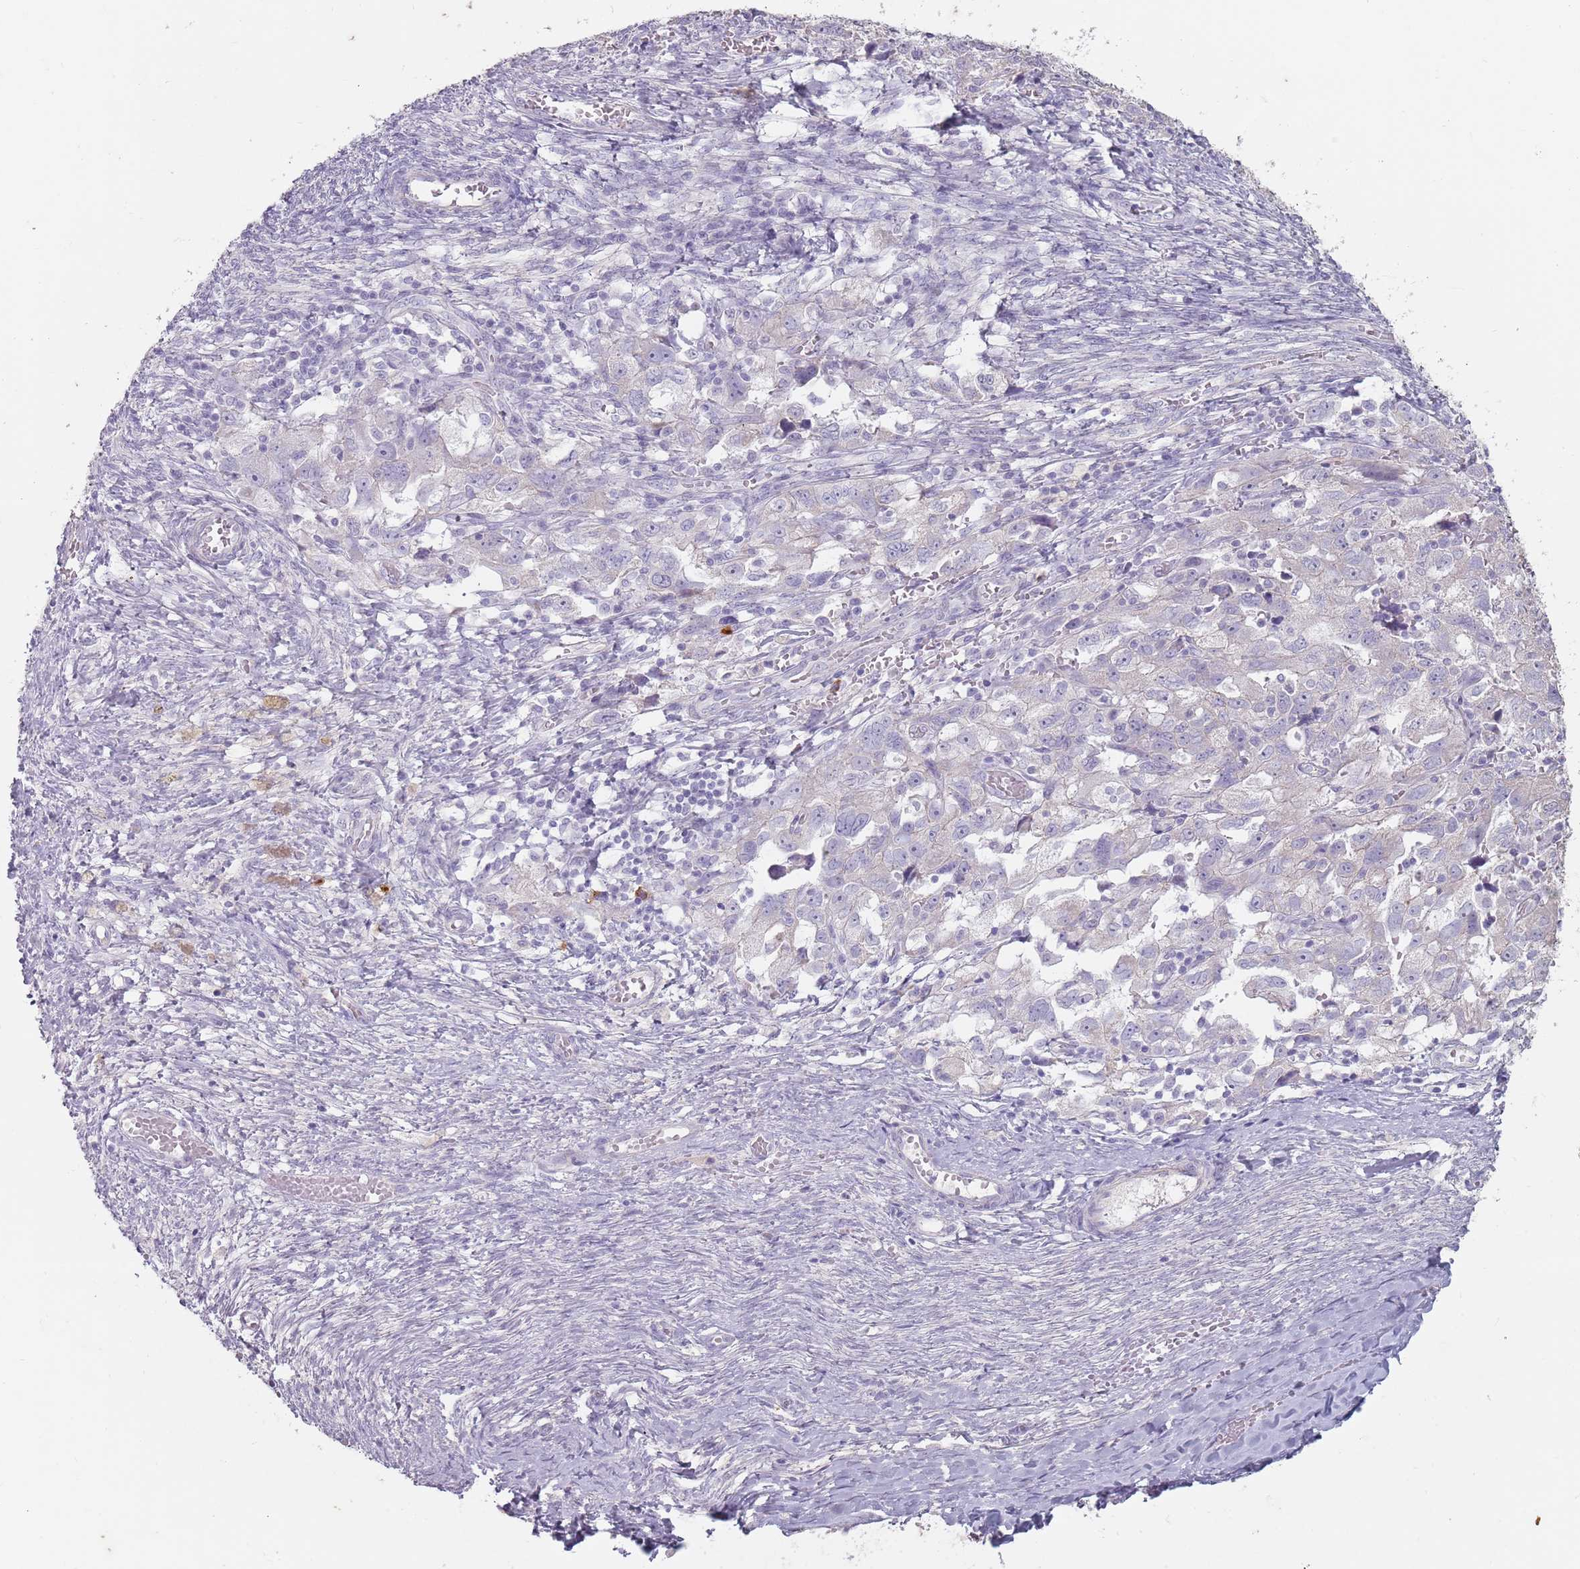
{"staining": {"intensity": "negative", "quantity": "none", "location": "none"}, "tissue": "ovarian cancer", "cell_type": "Tumor cells", "image_type": "cancer", "snomed": [{"axis": "morphology", "description": "Carcinoma, NOS"}, {"axis": "morphology", "description": "Cystadenocarcinoma, serous, NOS"}, {"axis": "topography", "description": "Ovary"}], "caption": "Immunohistochemistry (IHC) photomicrograph of human ovarian cancer (serous cystadenocarcinoma) stained for a protein (brown), which exhibits no positivity in tumor cells.", "gene": "STYK1", "patient": {"sex": "female", "age": 69}}